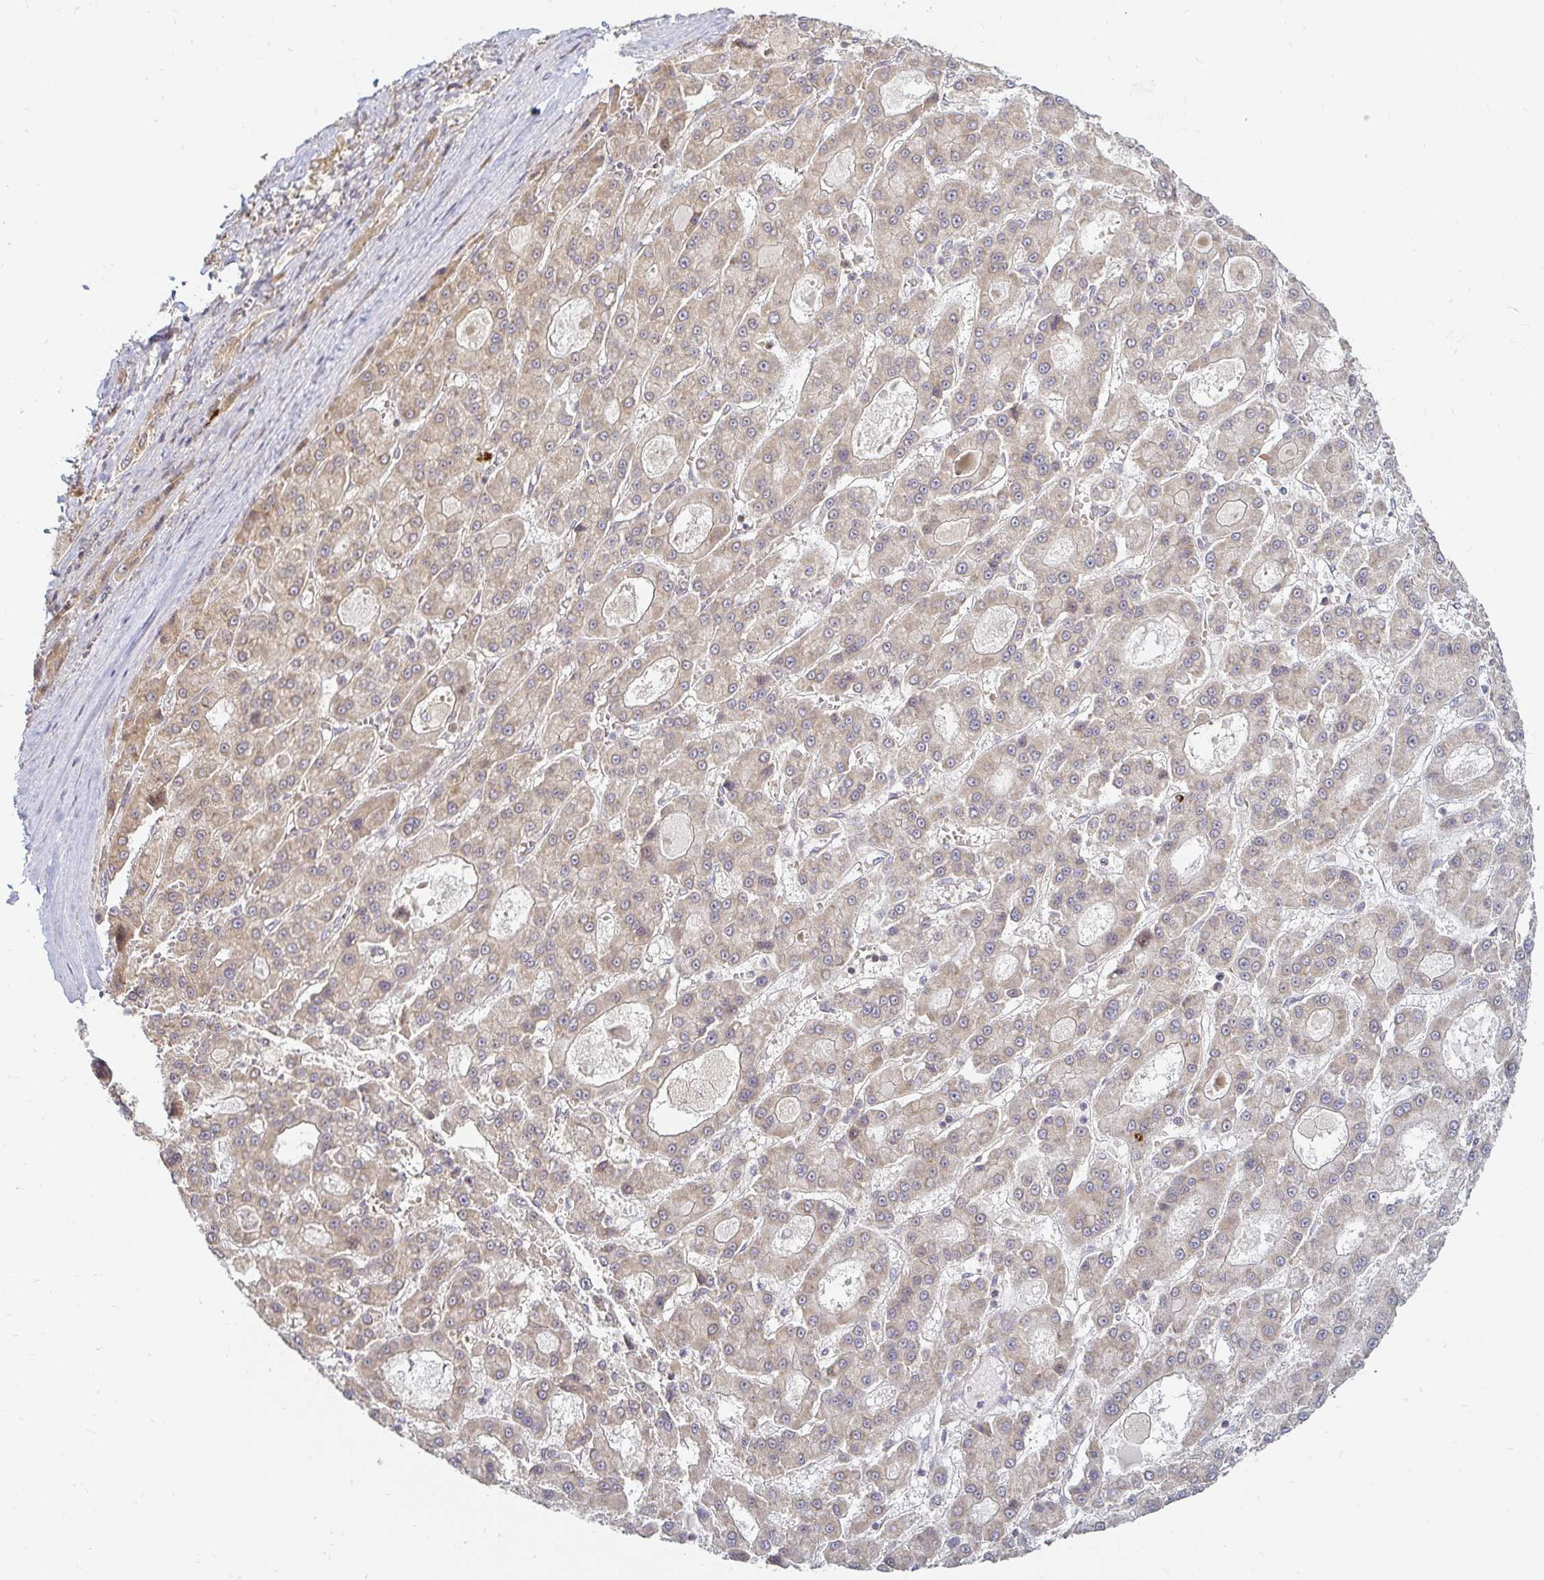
{"staining": {"intensity": "weak", "quantity": "<25%", "location": "cytoplasmic/membranous"}, "tissue": "liver cancer", "cell_type": "Tumor cells", "image_type": "cancer", "snomed": [{"axis": "morphology", "description": "Carcinoma, Hepatocellular, NOS"}, {"axis": "topography", "description": "Liver"}], "caption": "Liver cancer (hepatocellular carcinoma) stained for a protein using IHC shows no expression tumor cells.", "gene": "CAST", "patient": {"sex": "male", "age": 70}}